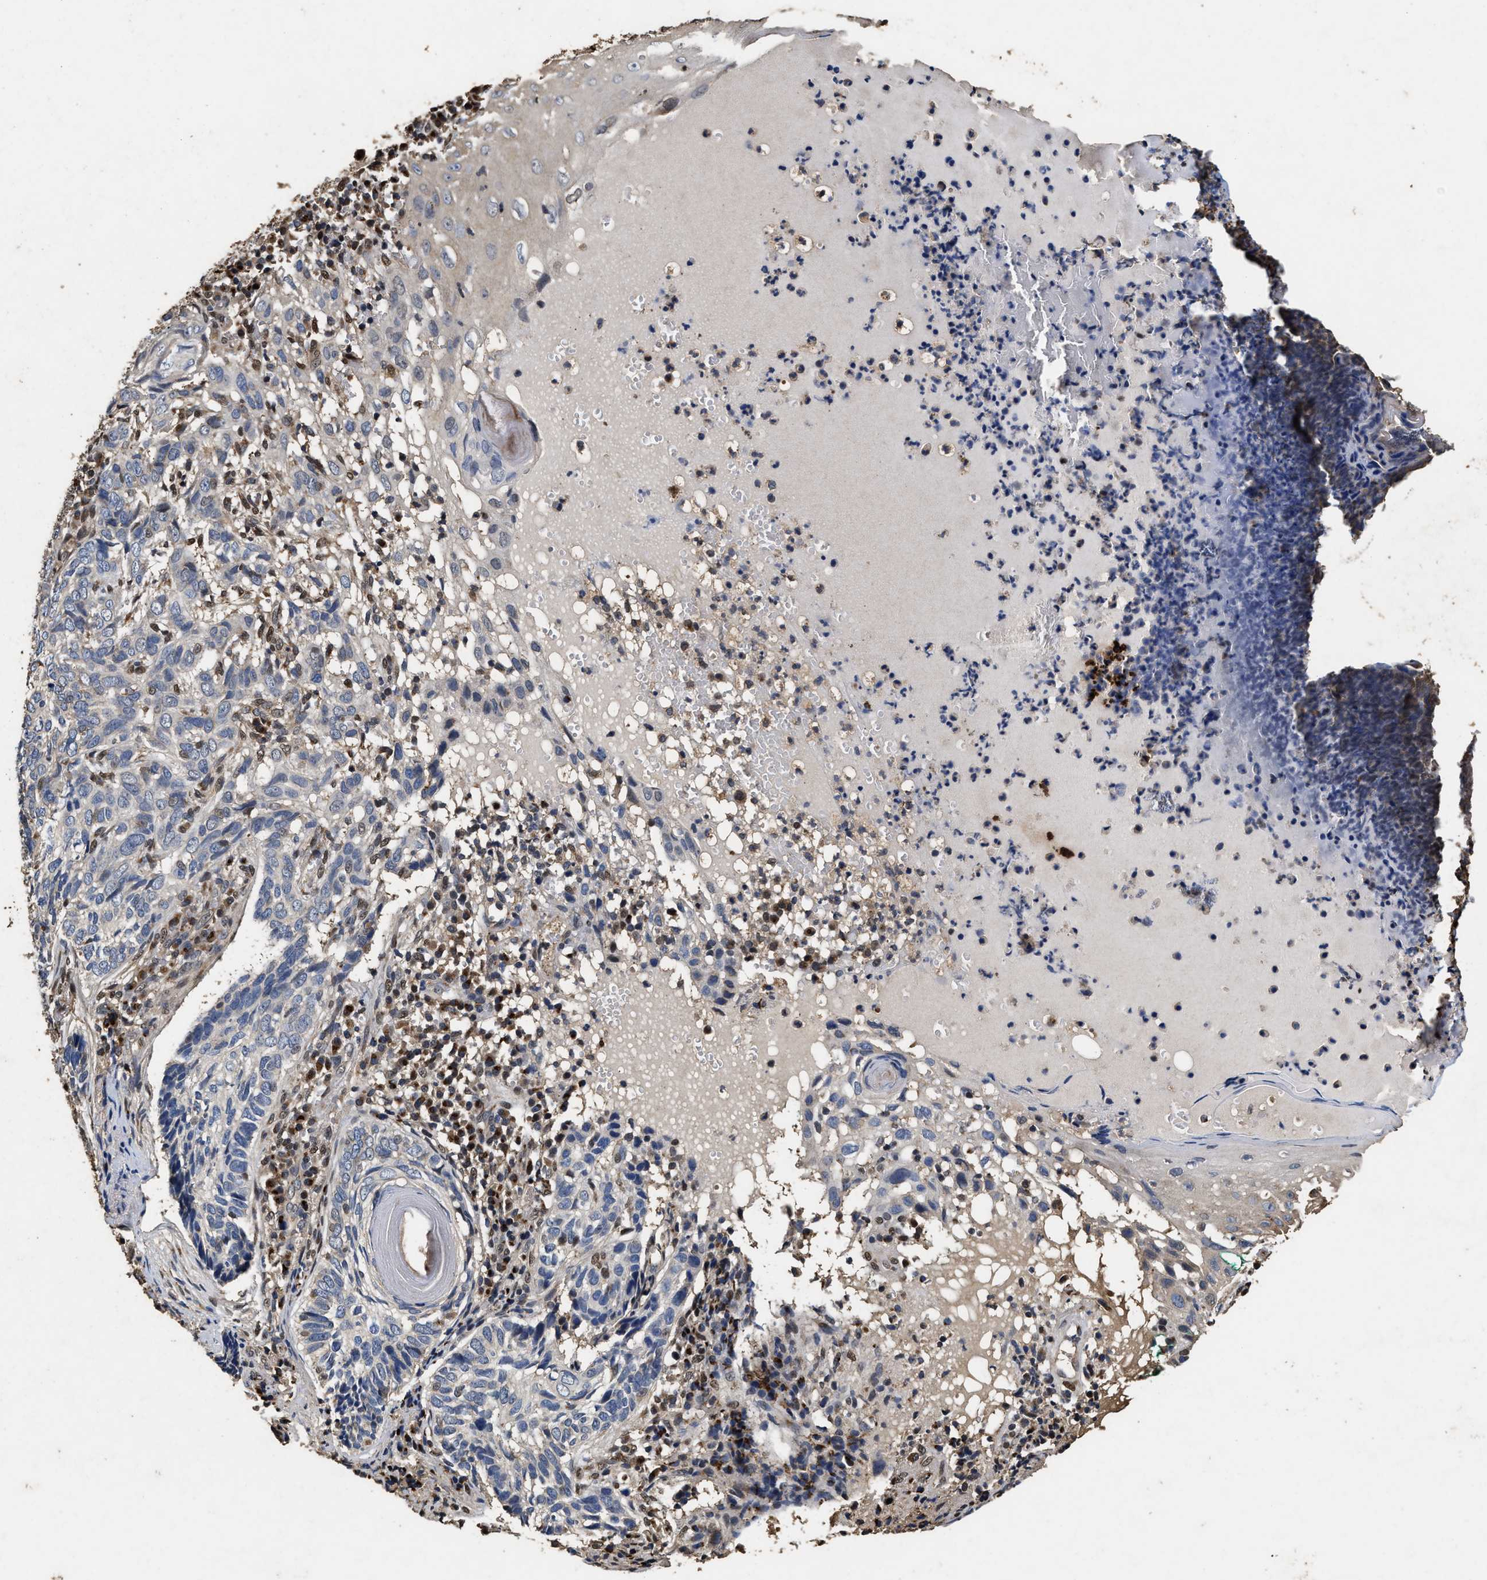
{"staining": {"intensity": "negative", "quantity": "none", "location": "none"}, "tissue": "skin cancer", "cell_type": "Tumor cells", "image_type": "cancer", "snomed": [{"axis": "morphology", "description": "Basal cell carcinoma"}, {"axis": "topography", "description": "Skin"}], "caption": "Skin basal cell carcinoma stained for a protein using immunohistochemistry shows no staining tumor cells.", "gene": "TPST2", "patient": {"sex": "female", "age": 89}}